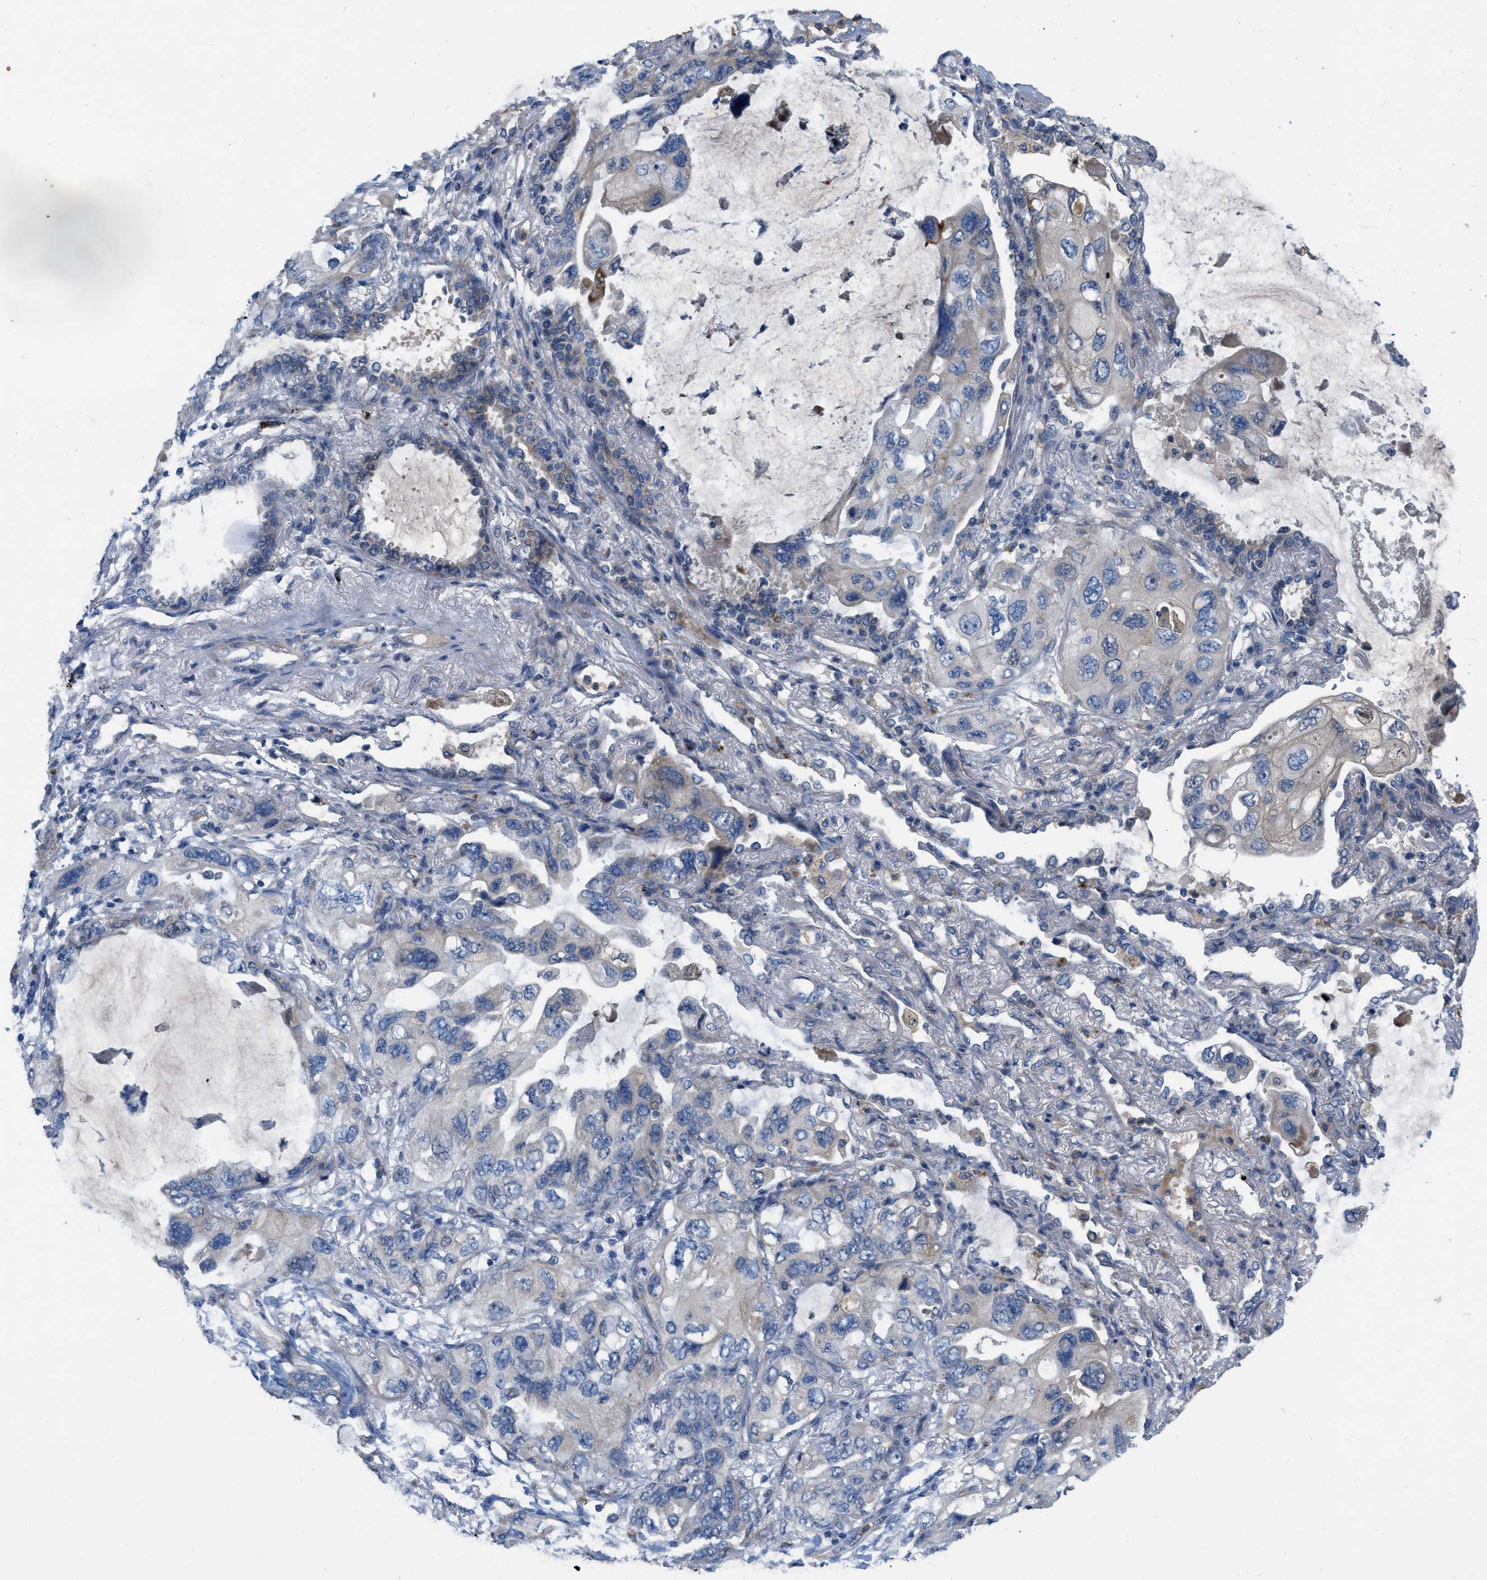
{"staining": {"intensity": "negative", "quantity": "none", "location": "none"}, "tissue": "lung cancer", "cell_type": "Tumor cells", "image_type": "cancer", "snomed": [{"axis": "morphology", "description": "Squamous cell carcinoma, NOS"}, {"axis": "topography", "description": "Lung"}], "caption": "Tumor cells show no significant protein expression in lung cancer (squamous cell carcinoma).", "gene": "PLPPR5", "patient": {"sex": "female", "age": 73}}